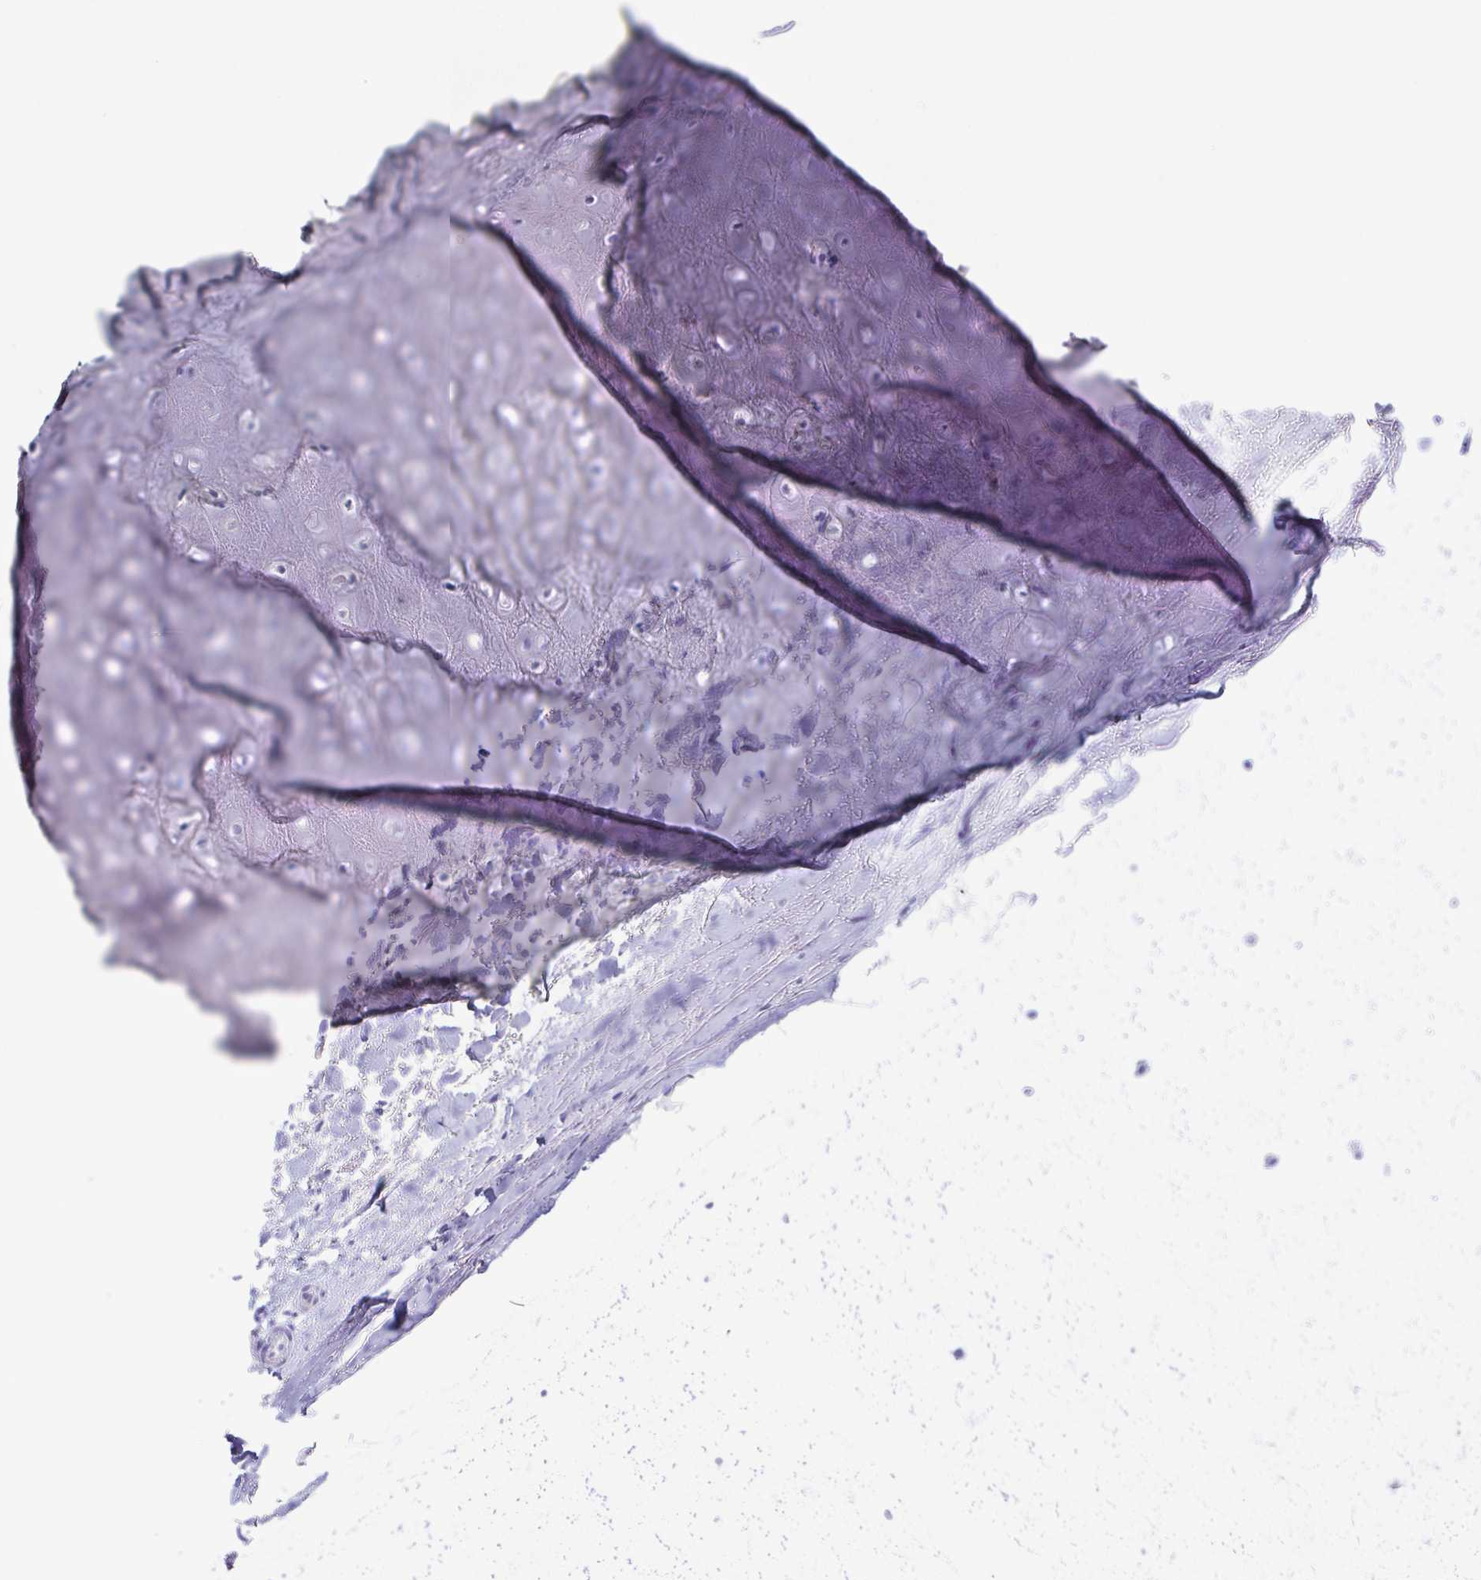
{"staining": {"intensity": "negative", "quantity": "none", "location": "none"}, "tissue": "adipose tissue", "cell_type": "Adipocytes", "image_type": "normal", "snomed": [{"axis": "morphology", "description": "Normal tissue, NOS"}, {"axis": "topography", "description": "Cartilage tissue"}], "caption": "Immunohistochemical staining of benign human adipose tissue displays no significant expression in adipocytes. Nuclei are stained in blue.", "gene": "PRR27", "patient": {"sex": "male", "age": 65}}